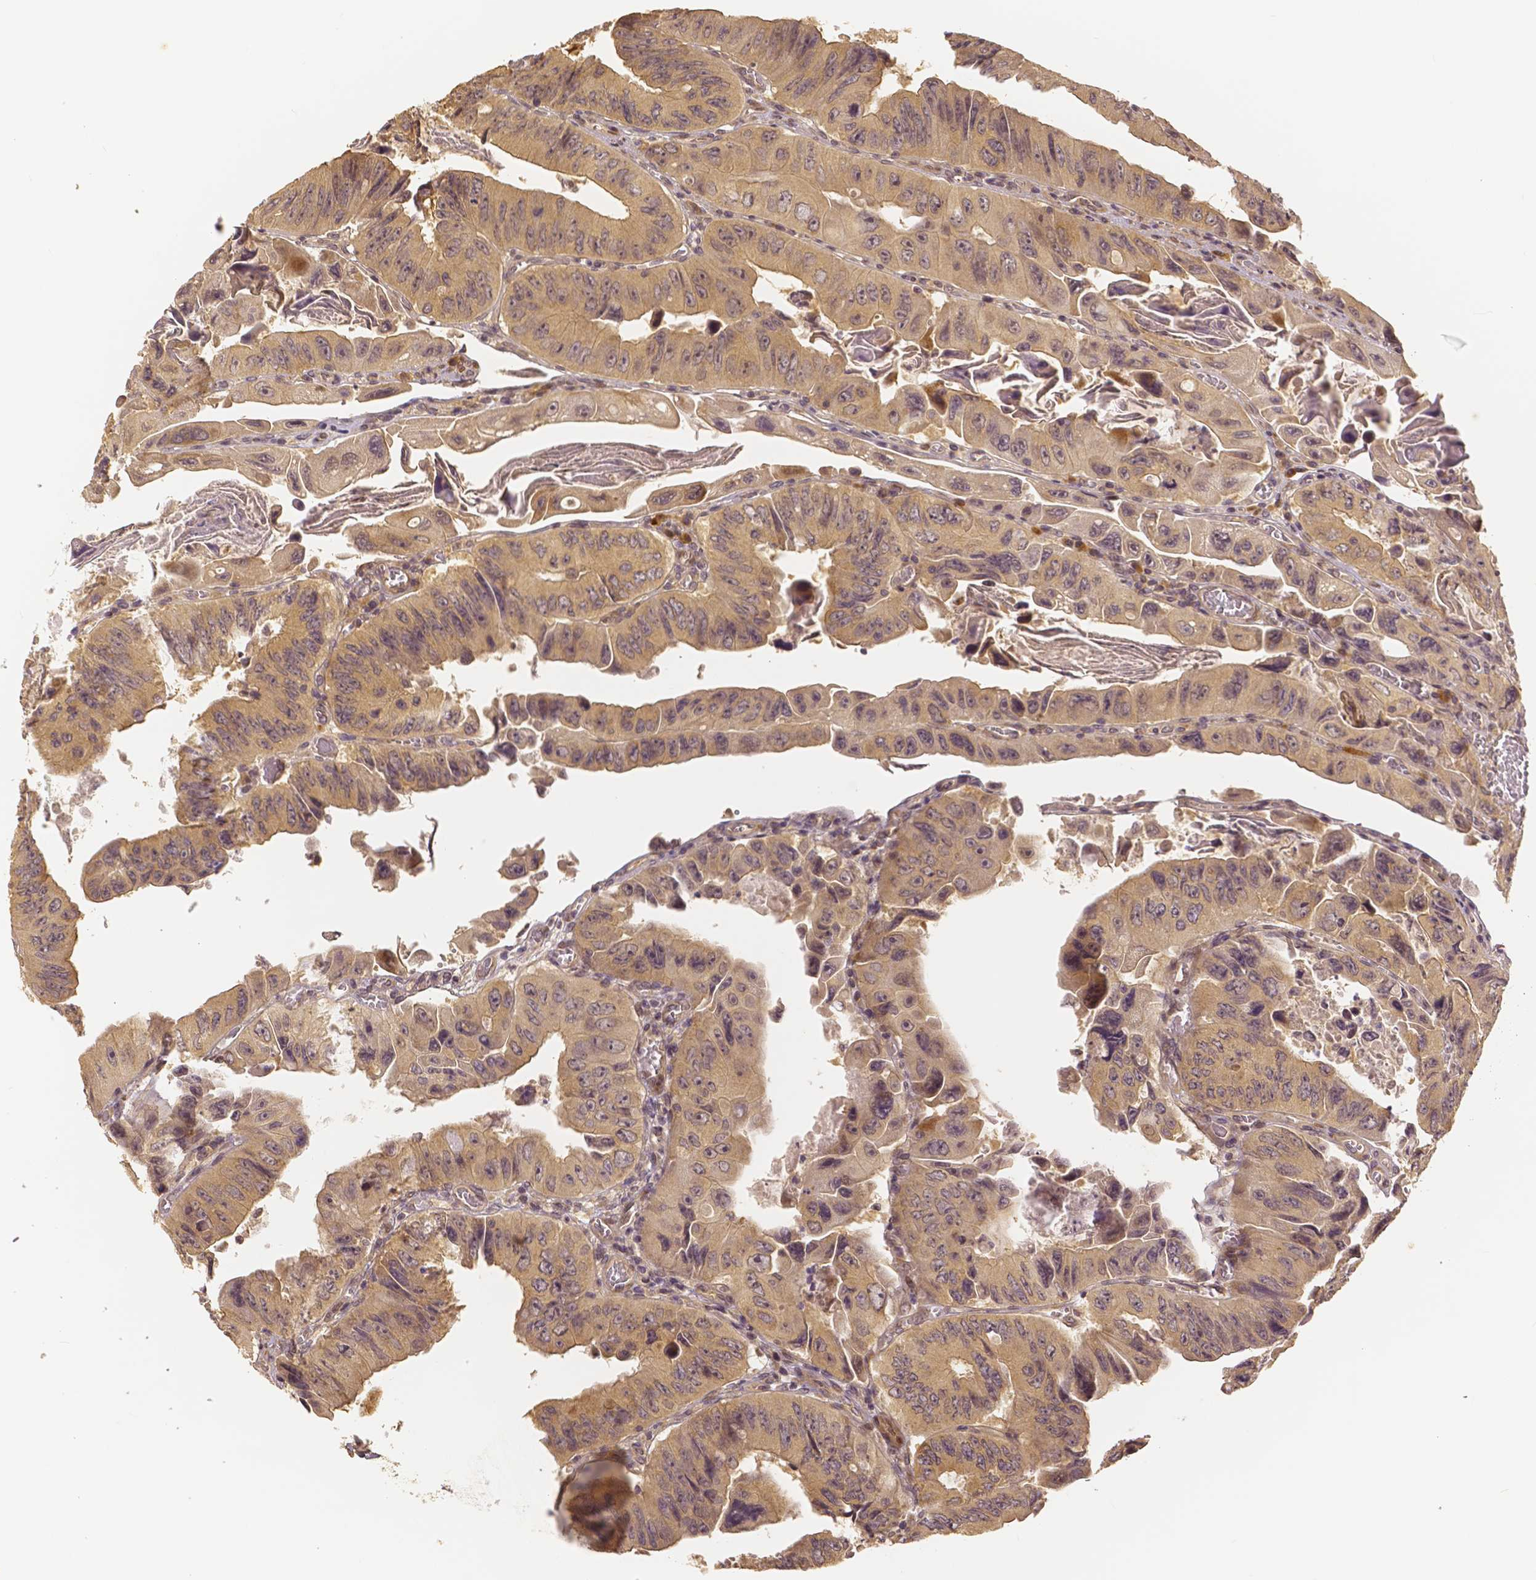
{"staining": {"intensity": "weak", "quantity": ">75%", "location": "cytoplasmic/membranous"}, "tissue": "colorectal cancer", "cell_type": "Tumor cells", "image_type": "cancer", "snomed": [{"axis": "morphology", "description": "Adenocarcinoma, NOS"}, {"axis": "topography", "description": "Colon"}], "caption": "A histopathology image showing weak cytoplasmic/membranous staining in about >75% of tumor cells in colorectal cancer, as visualized by brown immunohistochemical staining.", "gene": "USP9X", "patient": {"sex": "female", "age": 84}}